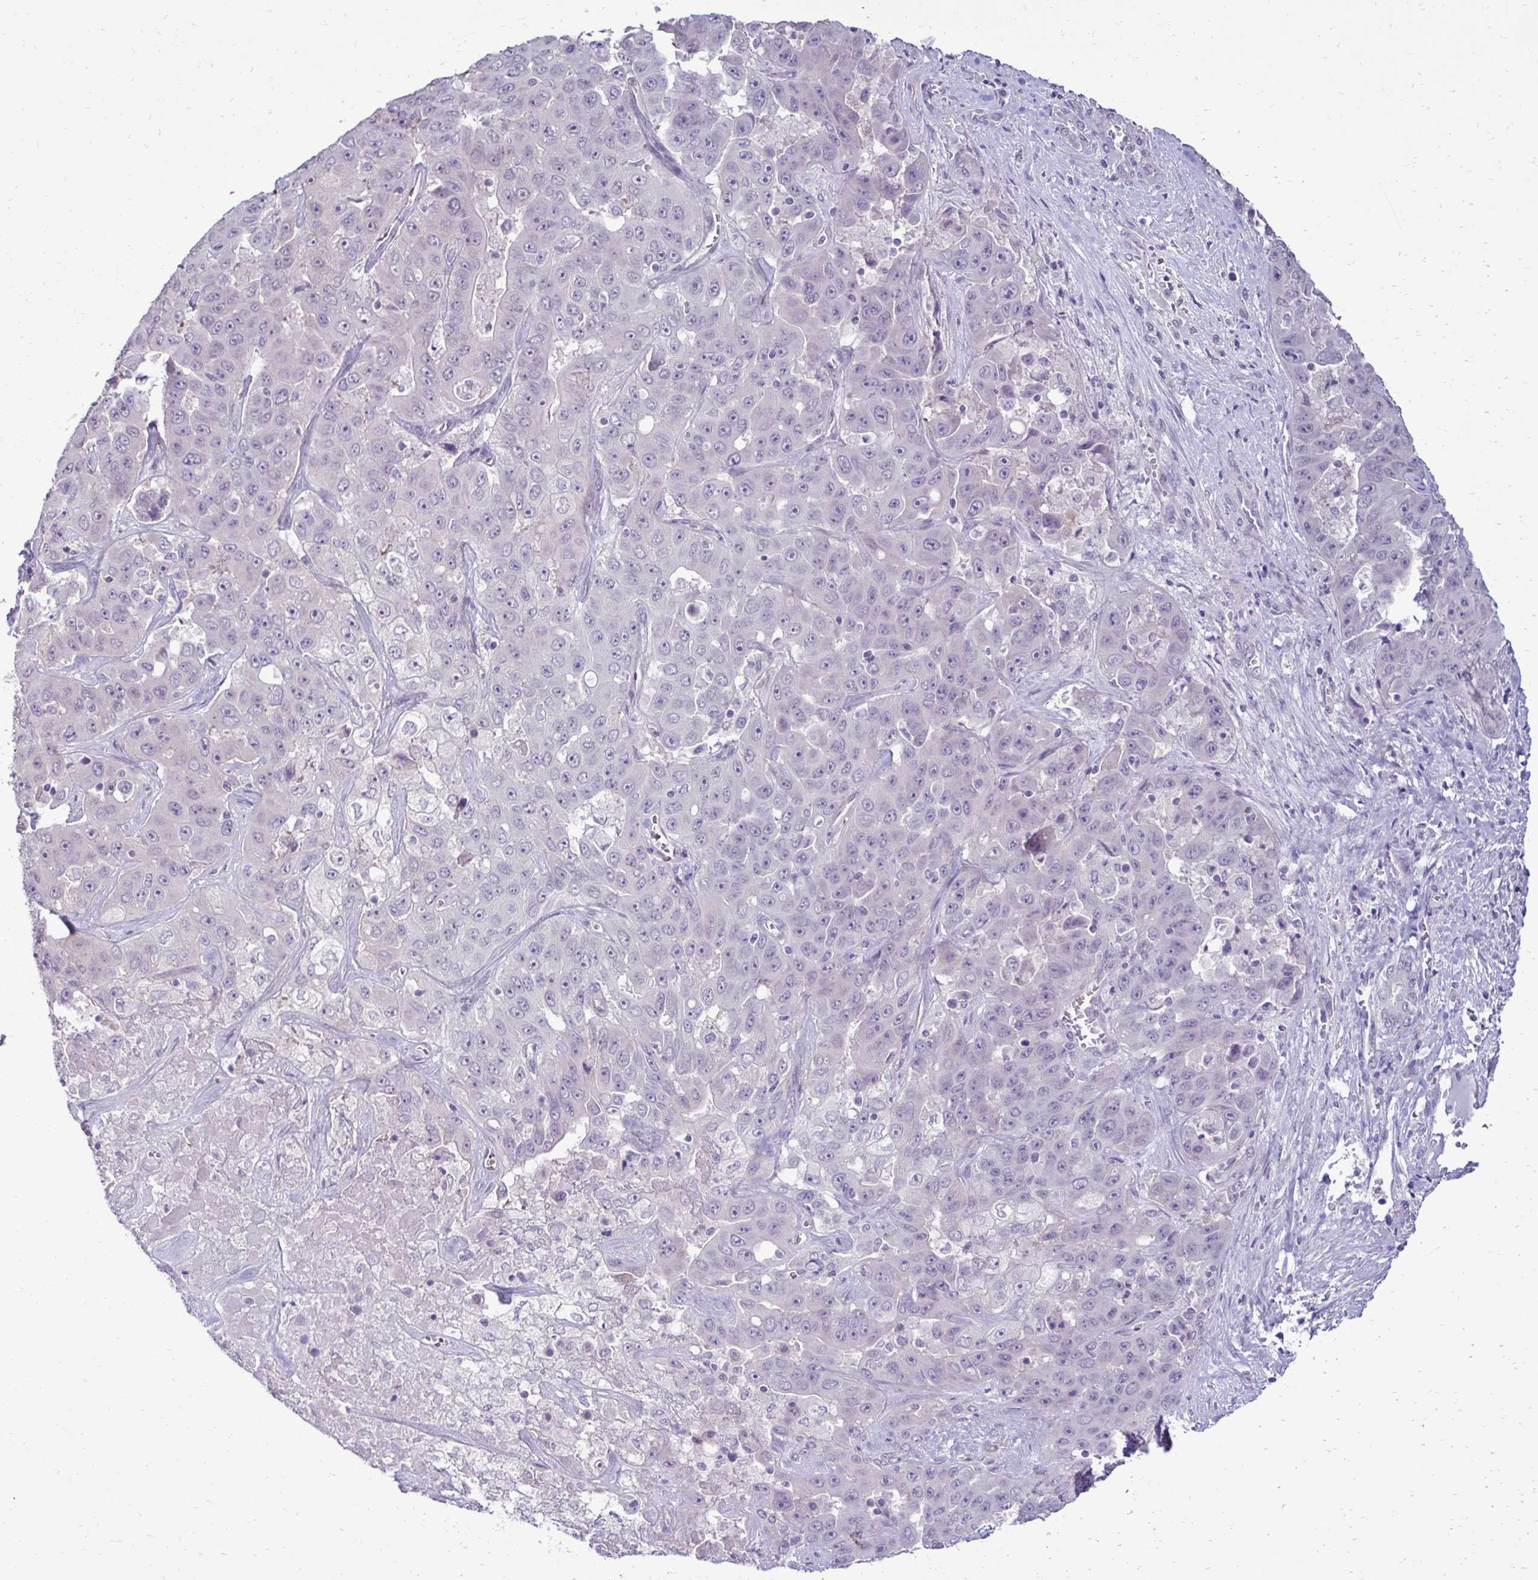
{"staining": {"intensity": "negative", "quantity": "none", "location": "none"}, "tissue": "liver cancer", "cell_type": "Tumor cells", "image_type": "cancer", "snomed": [{"axis": "morphology", "description": "Cholangiocarcinoma"}, {"axis": "topography", "description": "Liver"}], "caption": "This micrograph is of liver cancer (cholangiocarcinoma) stained with IHC to label a protein in brown with the nuclei are counter-stained blue. There is no positivity in tumor cells.", "gene": "SLC30A3", "patient": {"sex": "female", "age": 52}}